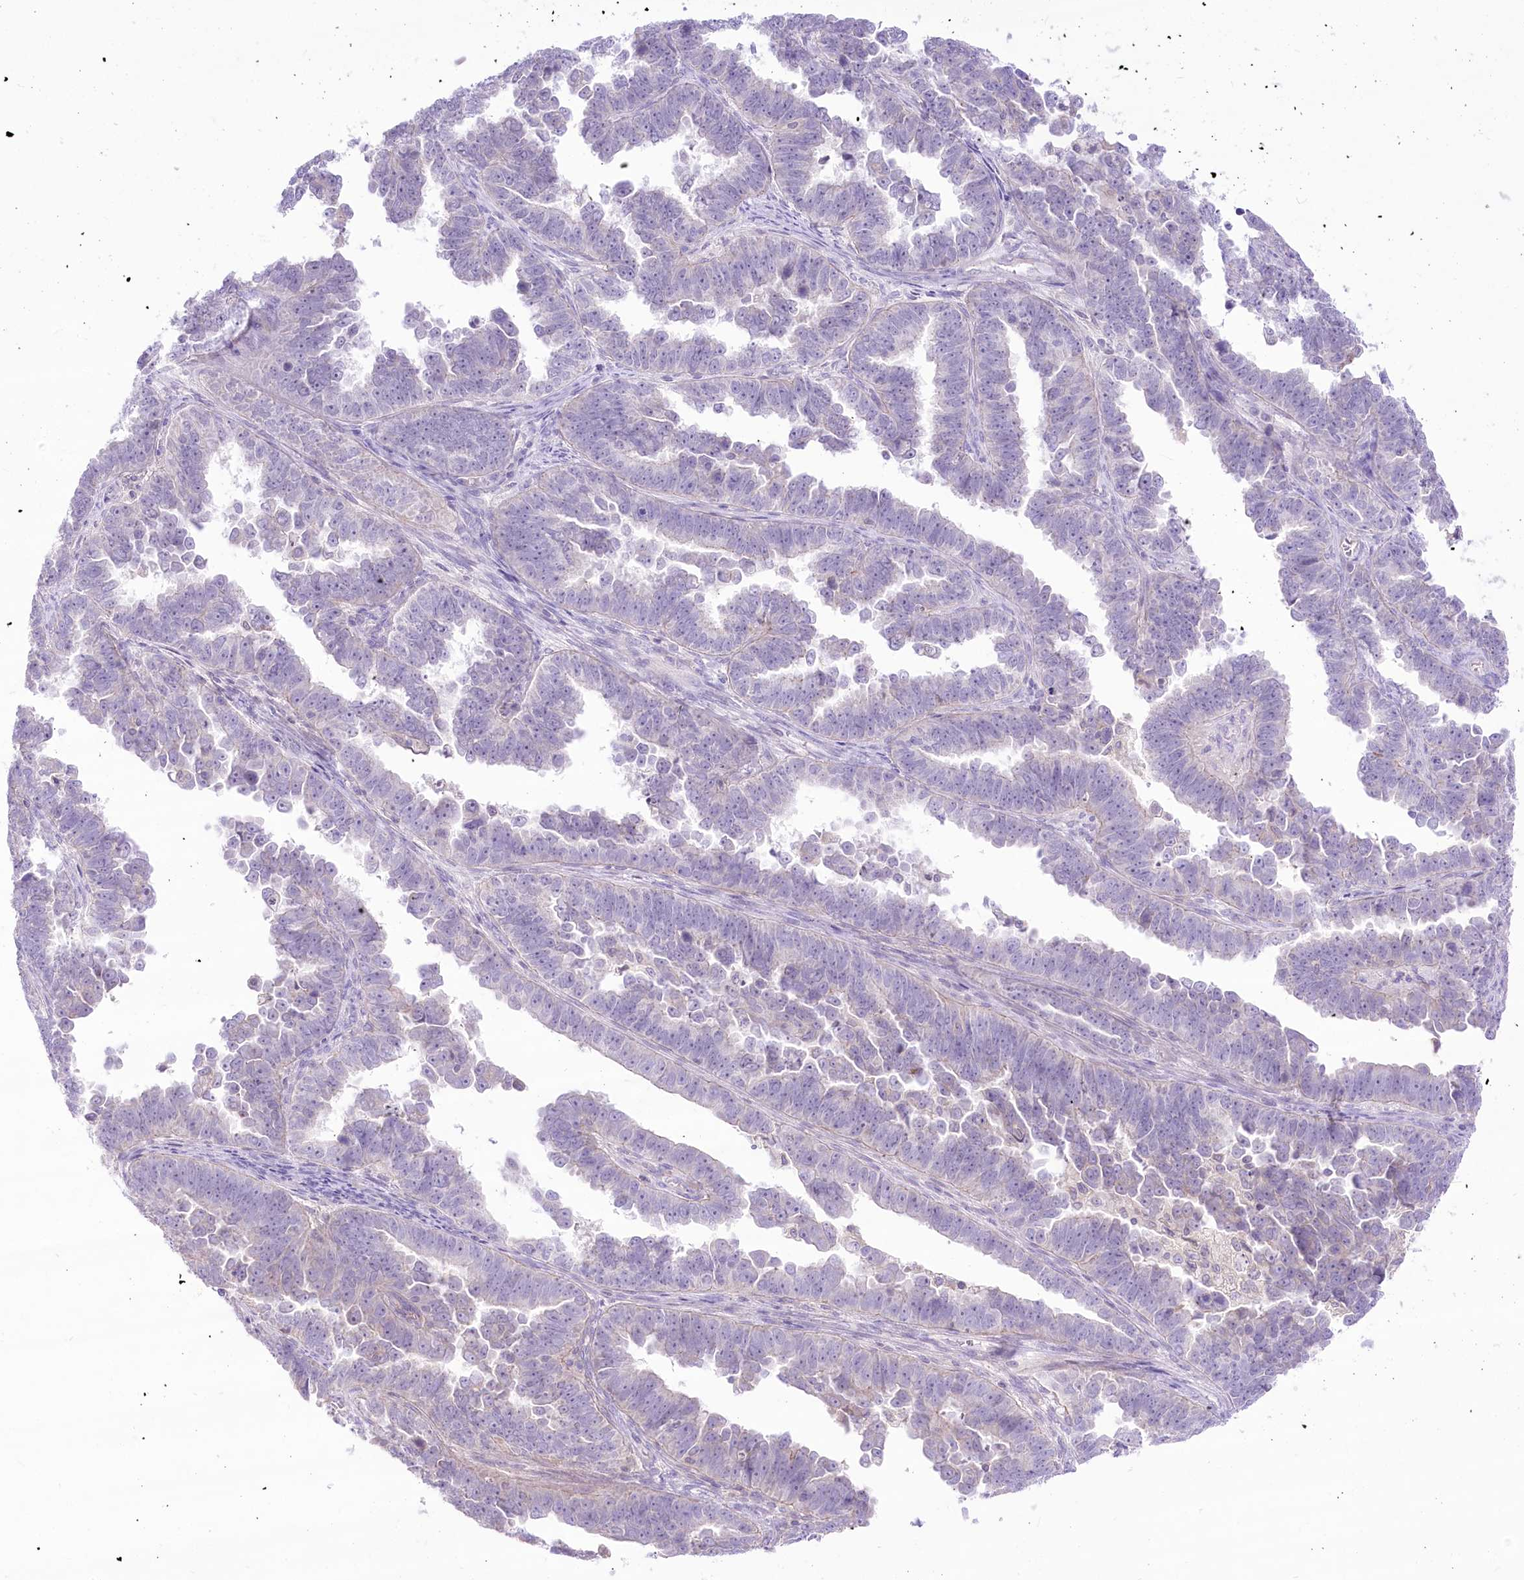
{"staining": {"intensity": "negative", "quantity": "none", "location": "none"}, "tissue": "endometrial cancer", "cell_type": "Tumor cells", "image_type": "cancer", "snomed": [{"axis": "morphology", "description": "Adenocarcinoma, NOS"}, {"axis": "topography", "description": "Endometrium"}], "caption": "Immunohistochemistry image of endometrial adenocarcinoma stained for a protein (brown), which reveals no staining in tumor cells. The staining was performed using DAB to visualize the protein expression in brown, while the nuclei were stained in blue with hematoxylin (Magnification: 20x).", "gene": "HELT", "patient": {"sex": "female", "age": 75}}